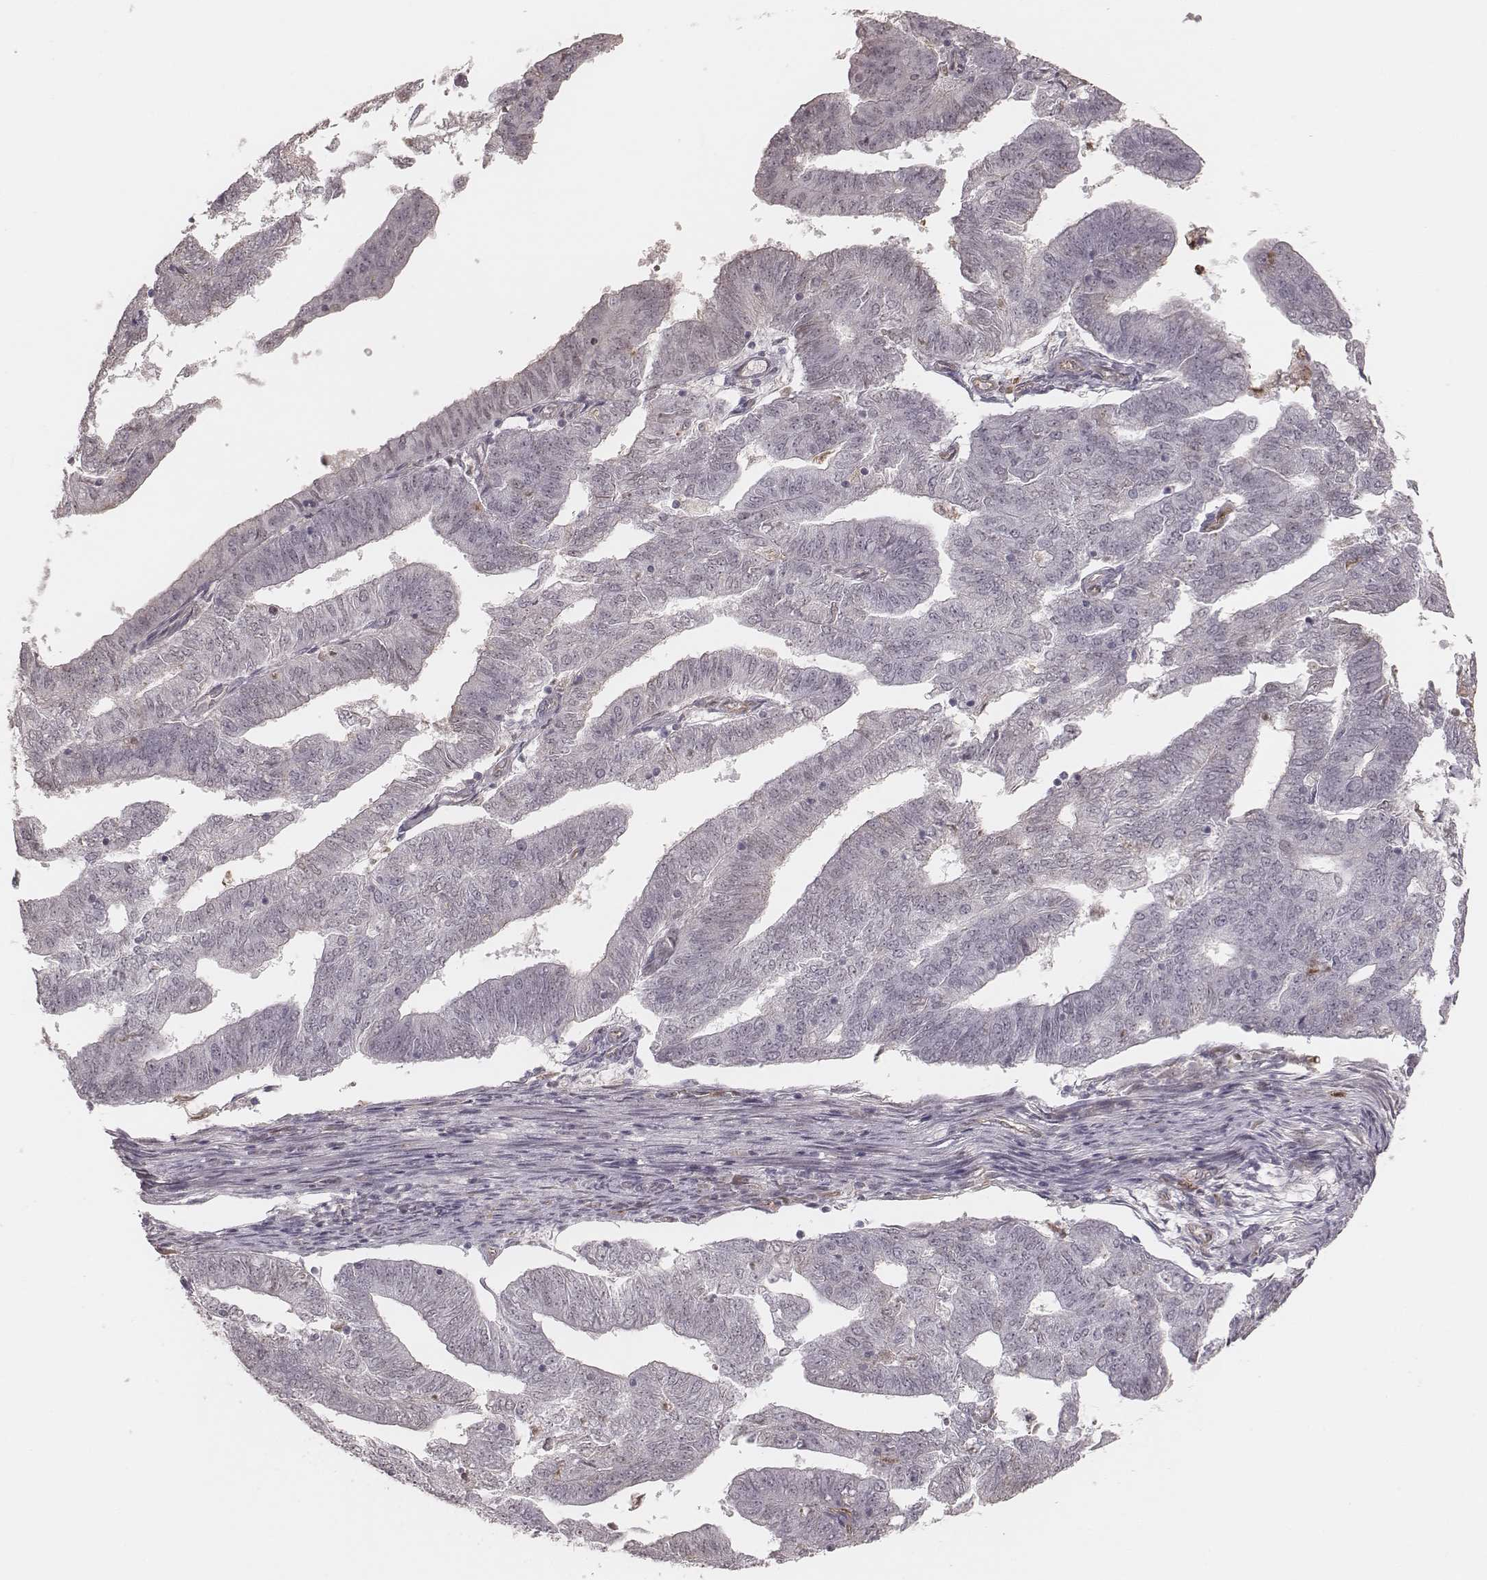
{"staining": {"intensity": "negative", "quantity": "none", "location": "none"}, "tissue": "endometrial cancer", "cell_type": "Tumor cells", "image_type": "cancer", "snomed": [{"axis": "morphology", "description": "Adenocarcinoma, NOS"}, {"axis": "topography", "description": "Endometrium"}], "caption": "The micrograph shows no significant expression in tumor cells of endometrial cancer.", "gene": "KITLG", "patient": {"sex": "female", "age": 82}}